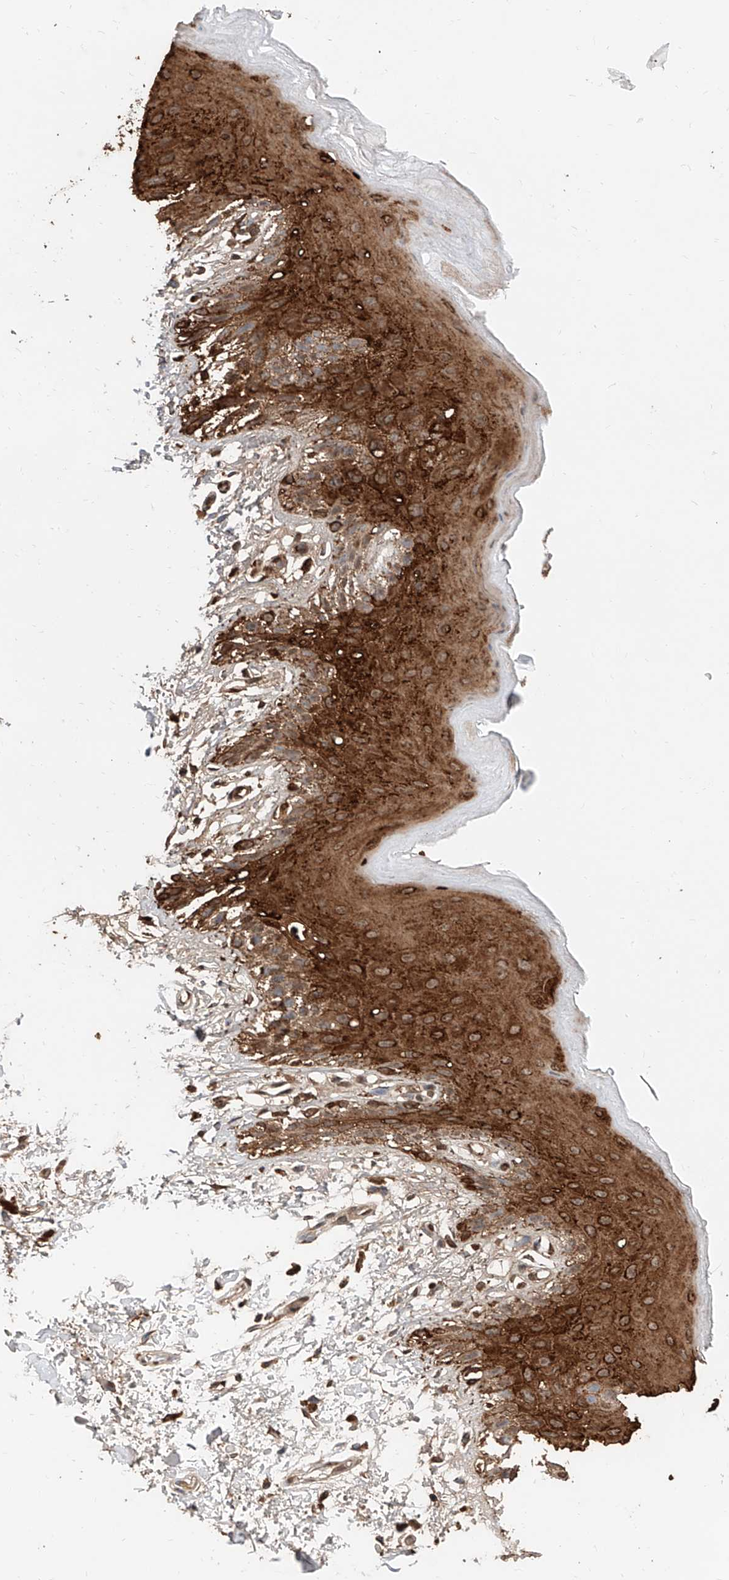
{"staining": {"intensity": "strong", "quantity": ">75%", "location": "cytoplasmic/membranous,nuclear"}, "tissue": "skin", "cell_type": "Epidermal cells", "image_type": "normal", "snomed": [{"axis": "morphology", "description": "Normal tissue, NOS"}, {"axis": "topography", "description": "Anal"}], "caption": "Strong cytoplasmic/membranous,nuclear staining is appreciated in approximately >75% of epidermal cells in benign skin.", "gene": "RP9", "patient": {"sex": "male", "age": 44}}